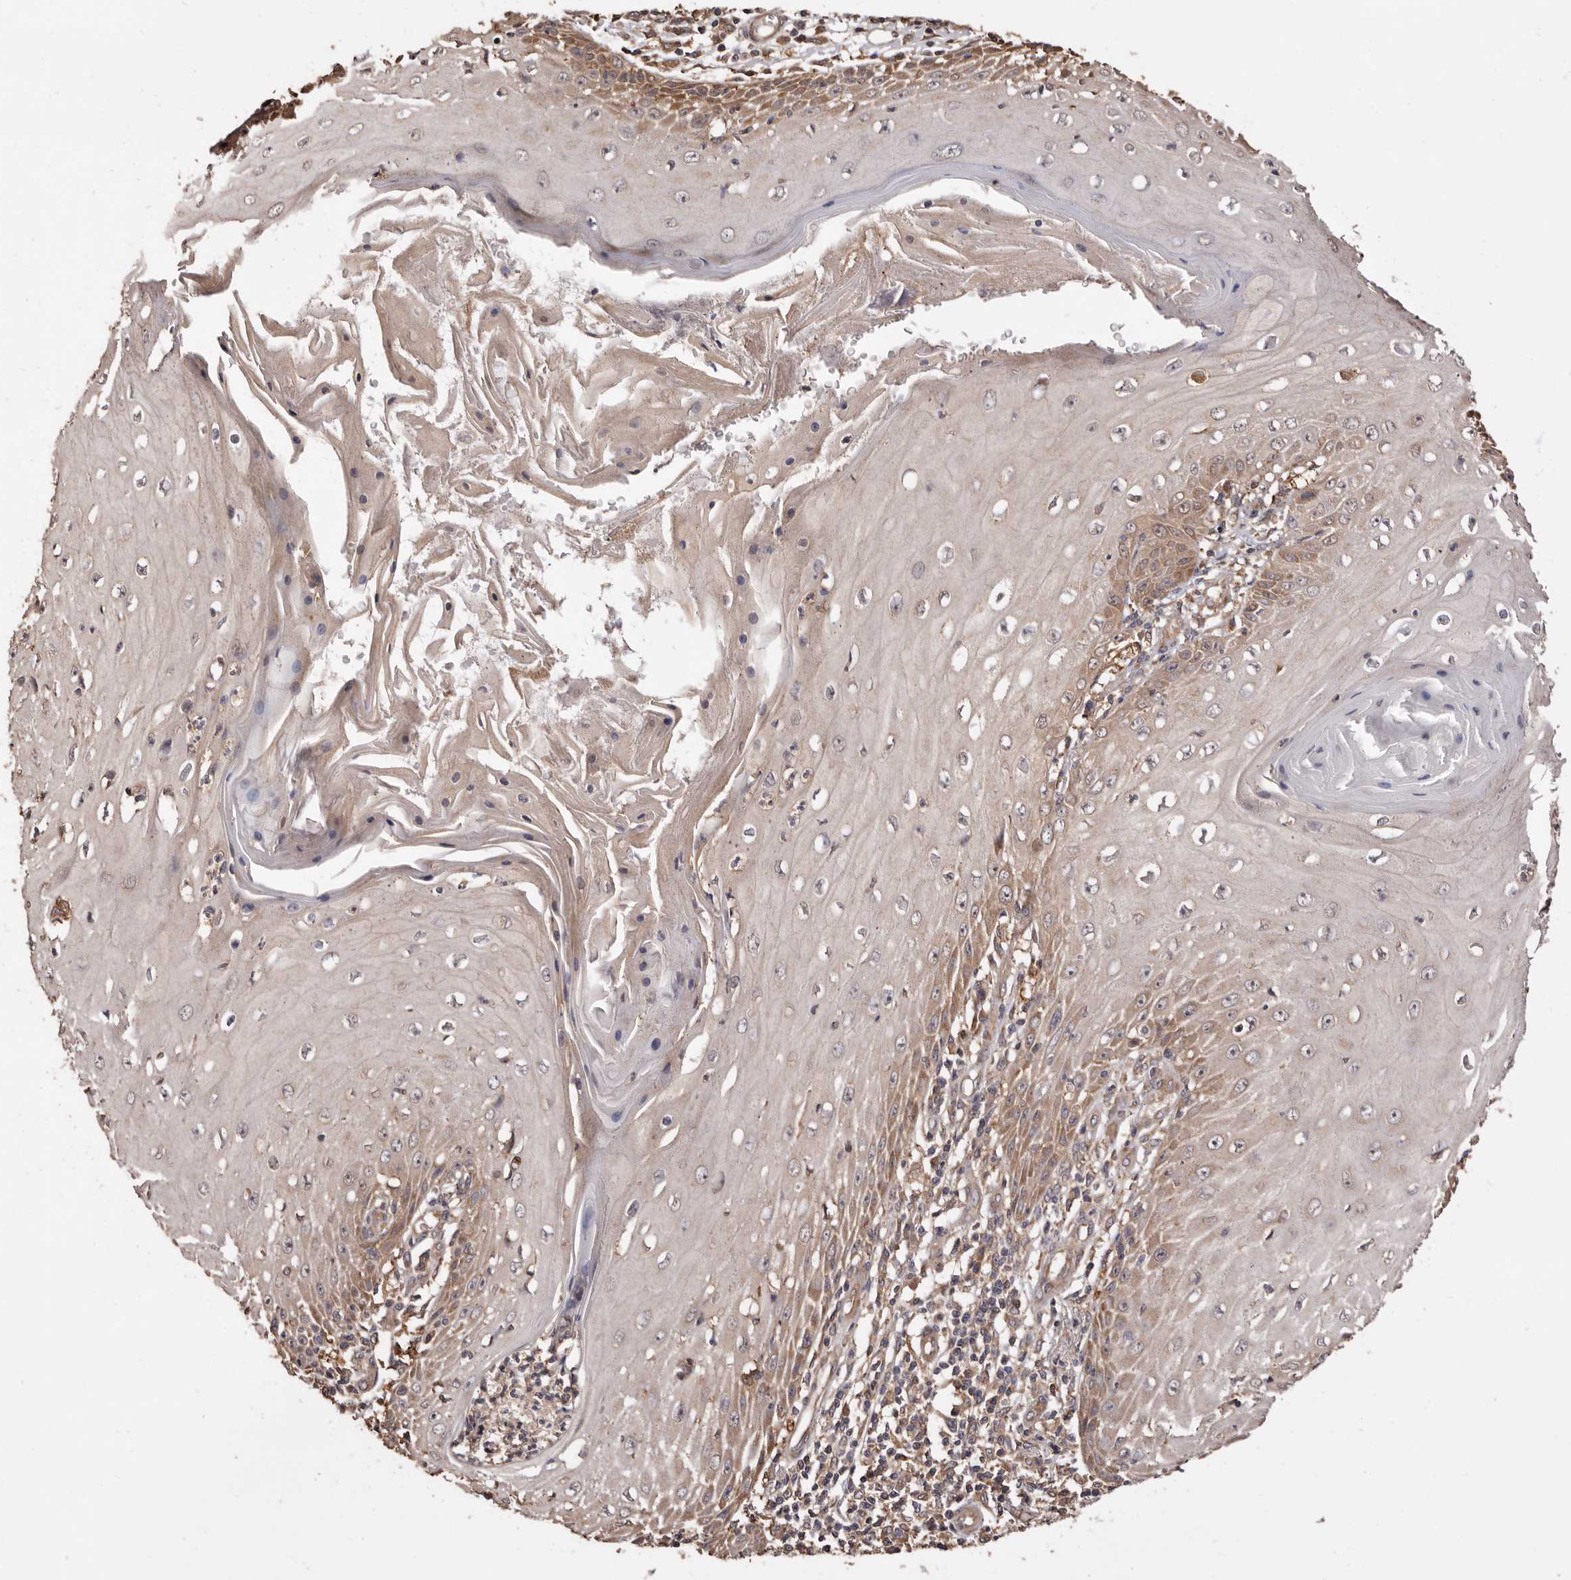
{"staining": {"intensity": "moderate", "quantity": "25%-75%", "location": "cytoplasmic/membranous"}, "tissue": "skin cancer", "cell_type": "Tumor cells", "image_type": "cancer", "snomed": [{"axis": "morphology", "description": "Squamous cell carcinoma, NOS"}, {"axis": "topography", "description": "Skin"}], "caption": "Skin cancer stained with a protein marker displays moderate staining in tumor cells.", "gene": "COQ8B", "patient": {"sex": "female", "age": 73}}